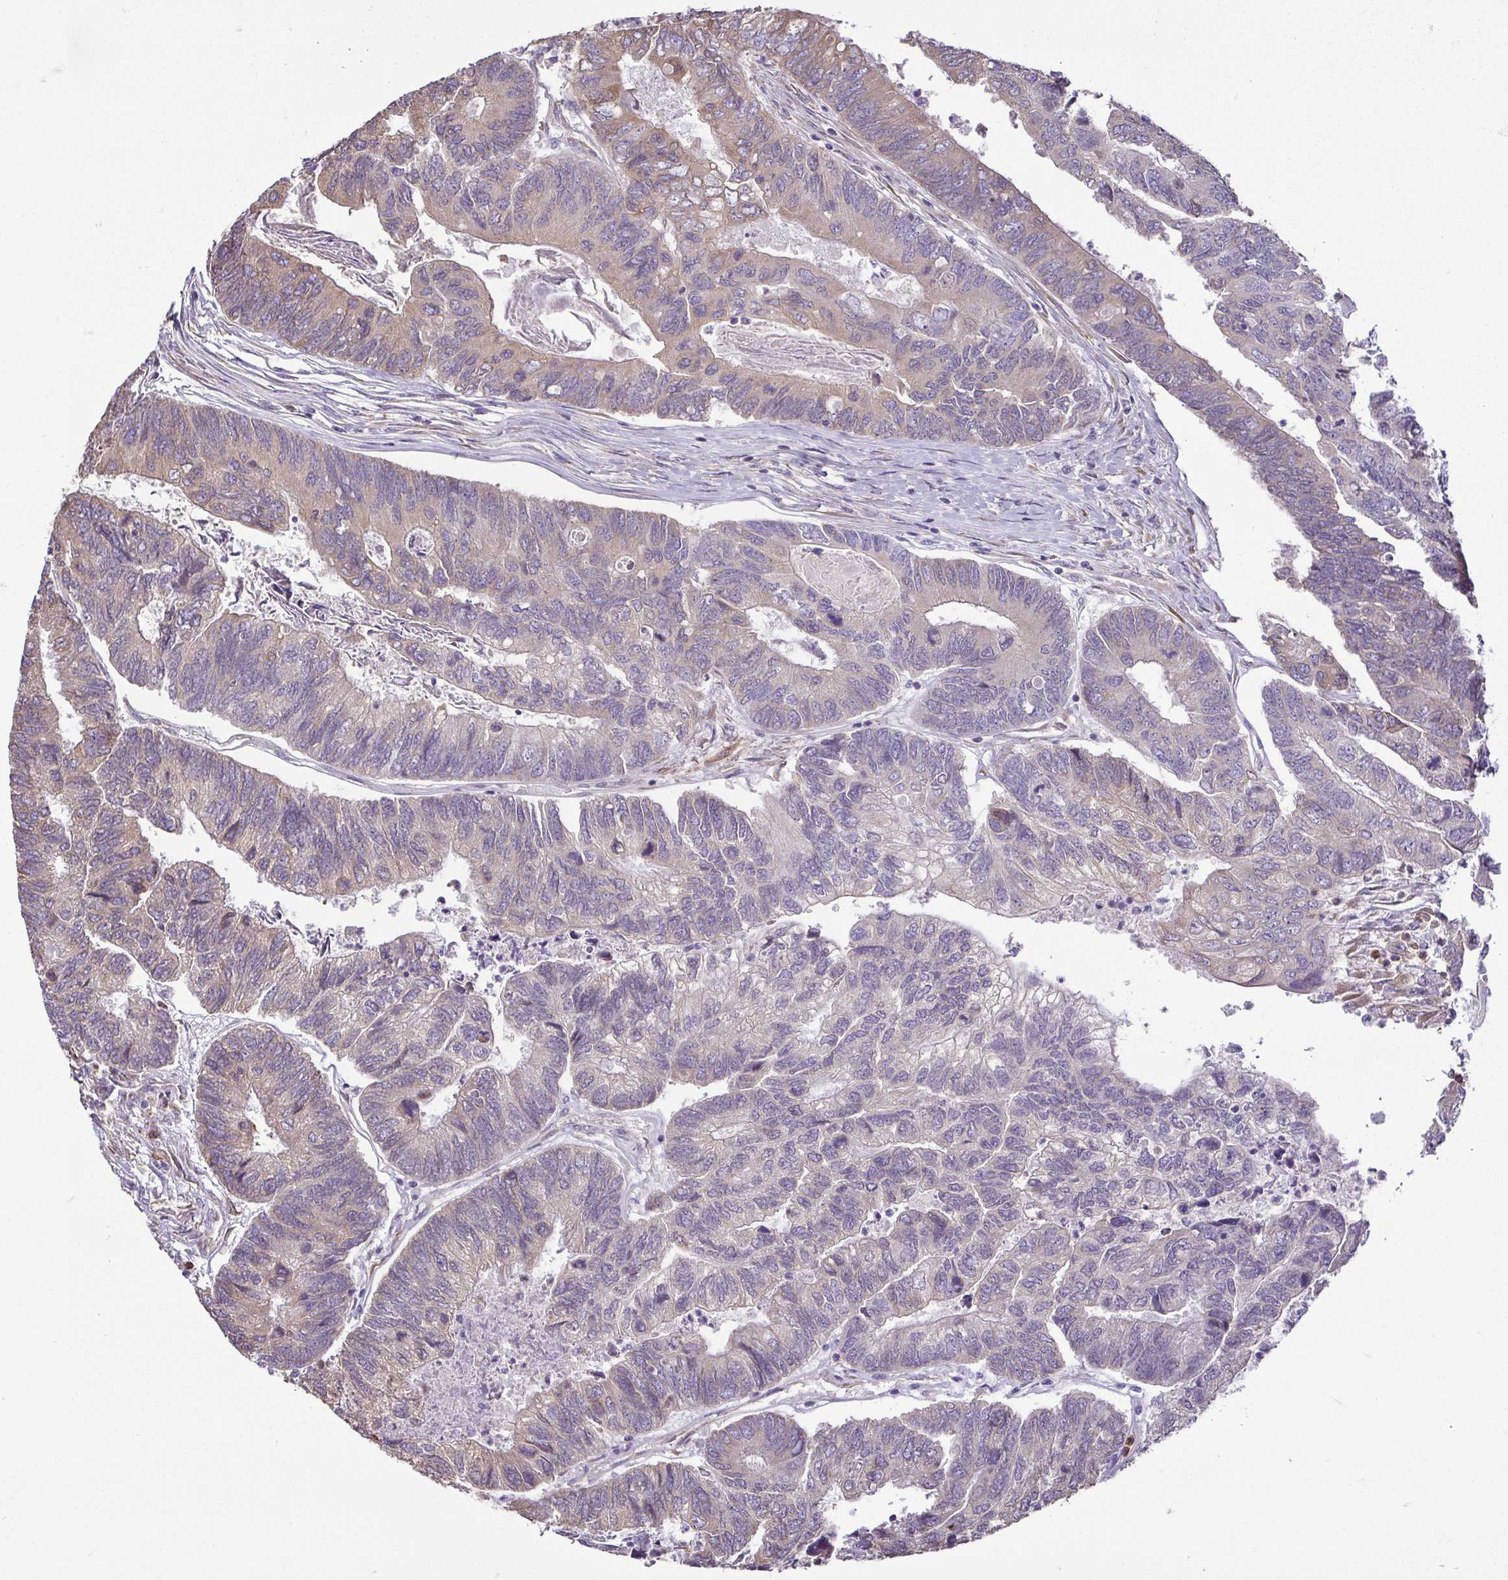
{"staining": {"intensity": "weak", "quantity": "<25%", "location": "cytoplasmic/membranous"}, "tissue": "colorectal cancer", "cell_type": "Tumor cells", "image_type": "cancer", "snomed": [{"axis": "morphology", "description": "Adenocarcinoma, NOS"}, {"axis": "topography", "description": "Colon"}], "caption": "The image displays no significant positivity in tumor cells of colorectal cancer (adenocarcinoma).", "gene": "MYL10", "patient": {"sex": "female", "age": 67}}